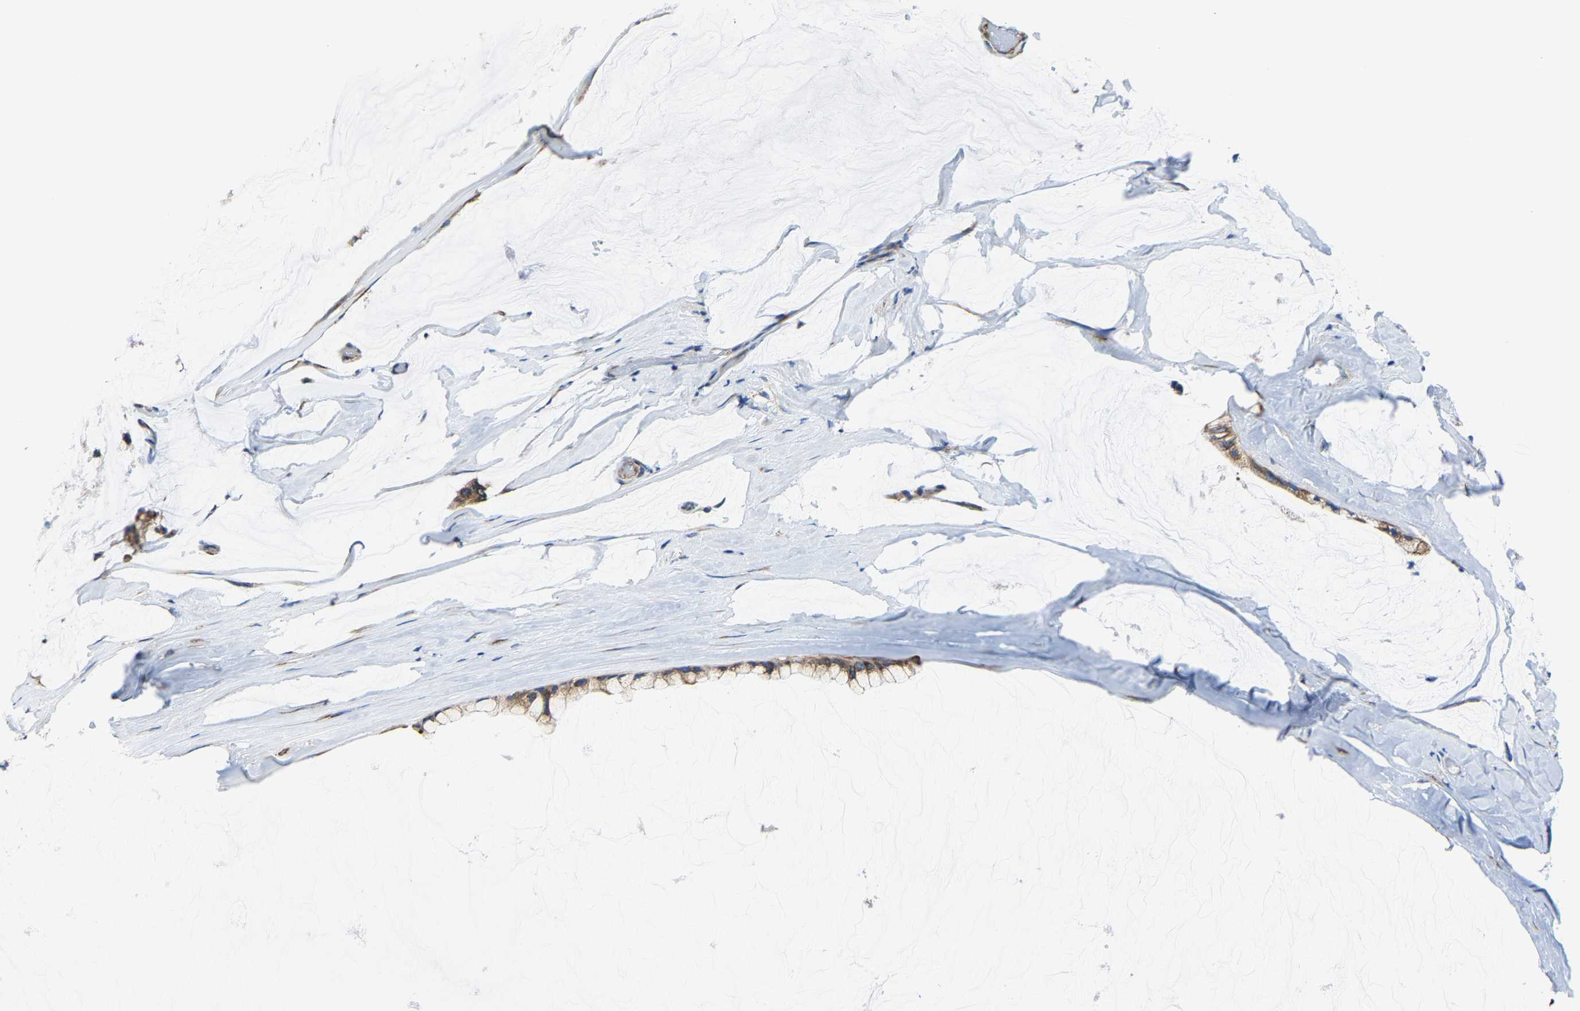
{"staining": {"intensity": "moderate", "quantity": ">75%", "location": "cytoplasmic/membranous"}, "tissue": "ovarian cancer", "cell_type": "Tumor cells", "image_type": "cancer", "snomed": [{"axis": "morphology", "description": "Cystadenocarcinoma, mucinous, NOS"}, {"axis": "topography", "description": "Ovary"}], "caption": "The image exhibits a brown stain indicating the presence of a protein in the cytoplasmic/membranous of tumor cells in mucinous cystadenocarcinoma (ovarian).", "gene": "G3BP2", "patient": {"sex": "female", "age": 39}}